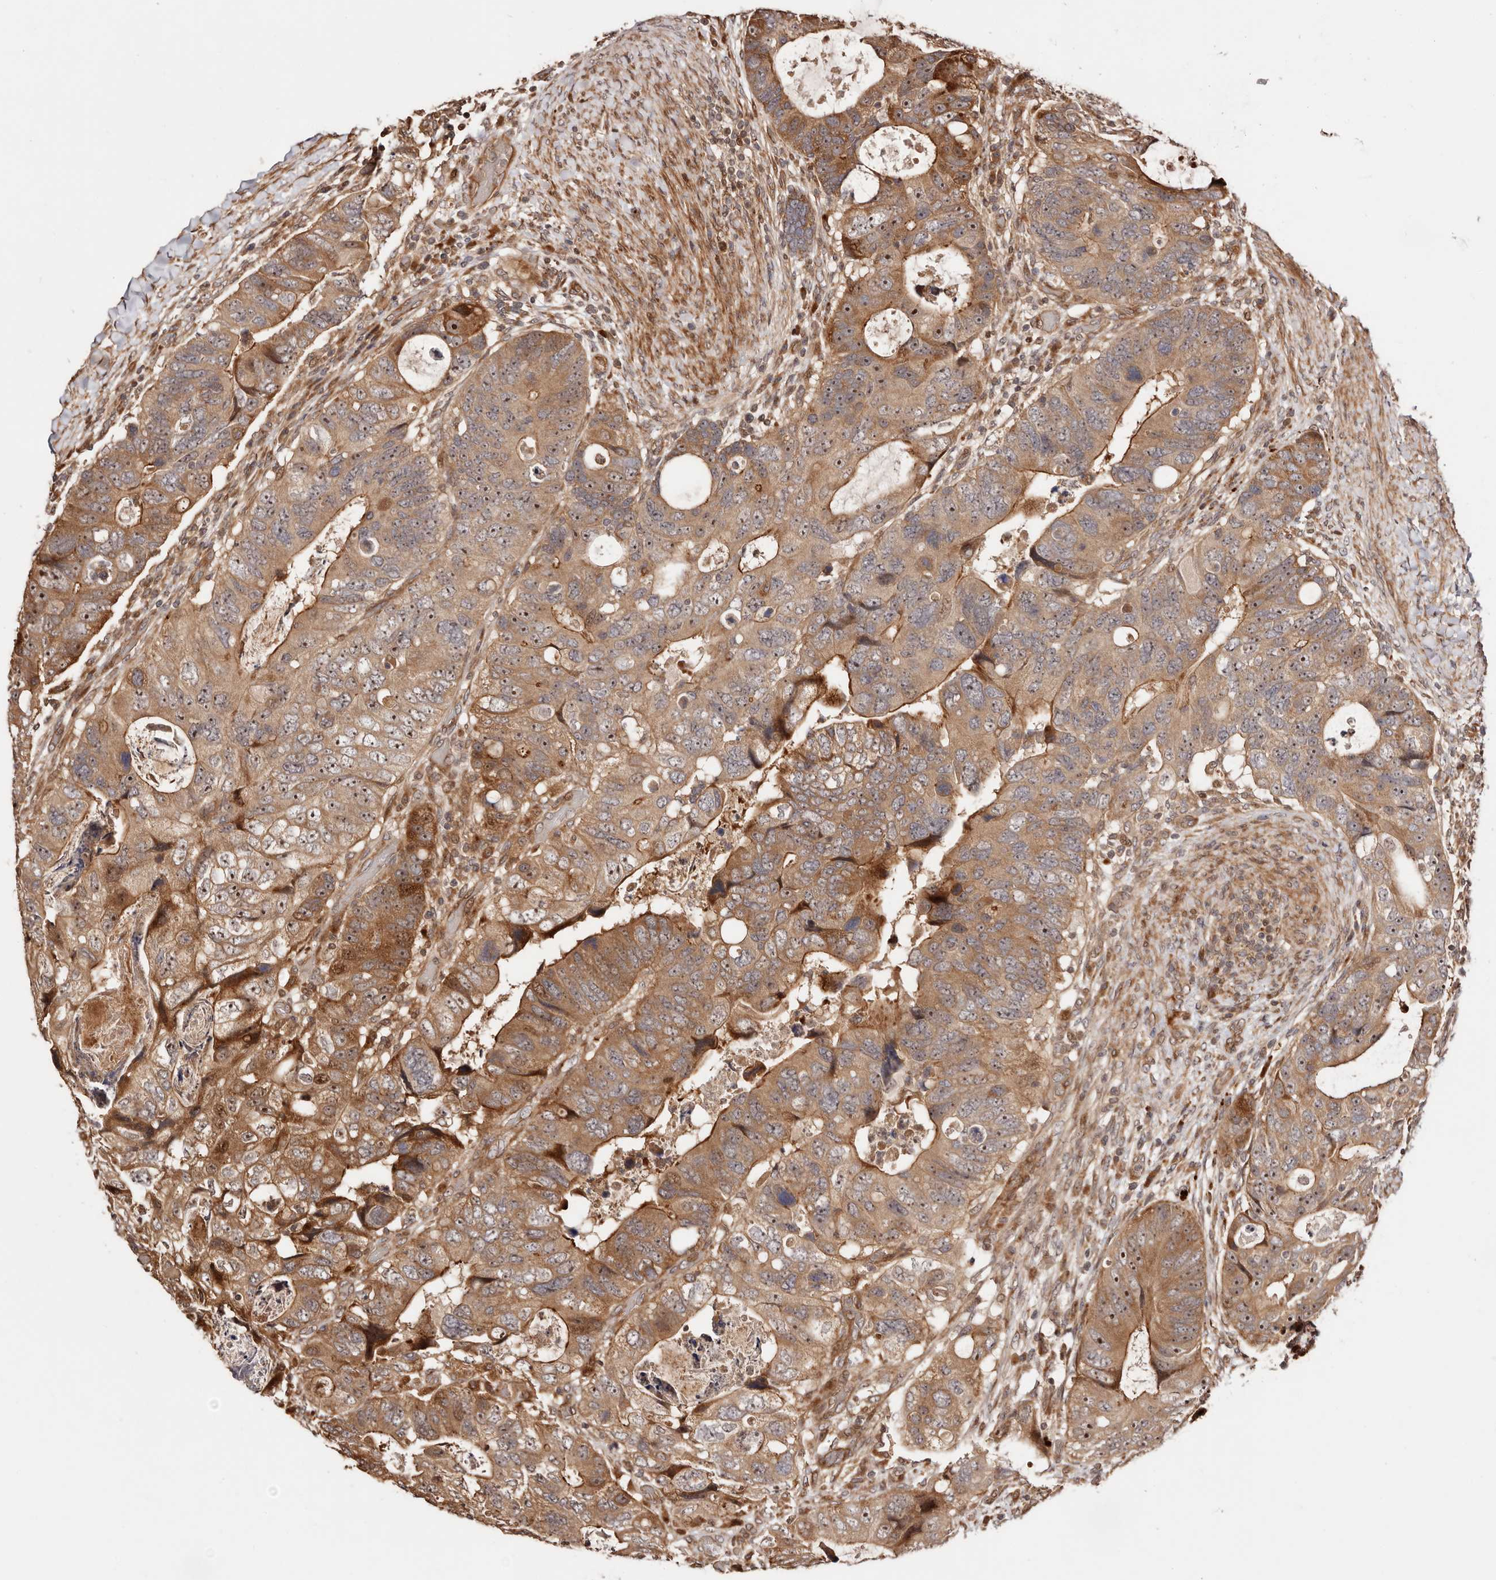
{"staining": {"intensity": "strong", "quantity": ">75%", "location": "cytoplasmic/membranous,nuclear"}, "tissue": "colorectal cancer", "cell_type": "Tumor cells", "image_type": "cancer", "snomed": [{"axis": "morphology", "description": "Adenocarcinoma, NOS"}, {"axis": "topography", "description": "Rectum"}], "caption": "Immunohistochemical staining of human colorectal adenocarcinoma shows strong cytoplasmic/membranous and nuclear protein staining in approximately >75% of tumor cells.", "gene": "PTPN22", "patient": {"sex": "male", "age": 59}}